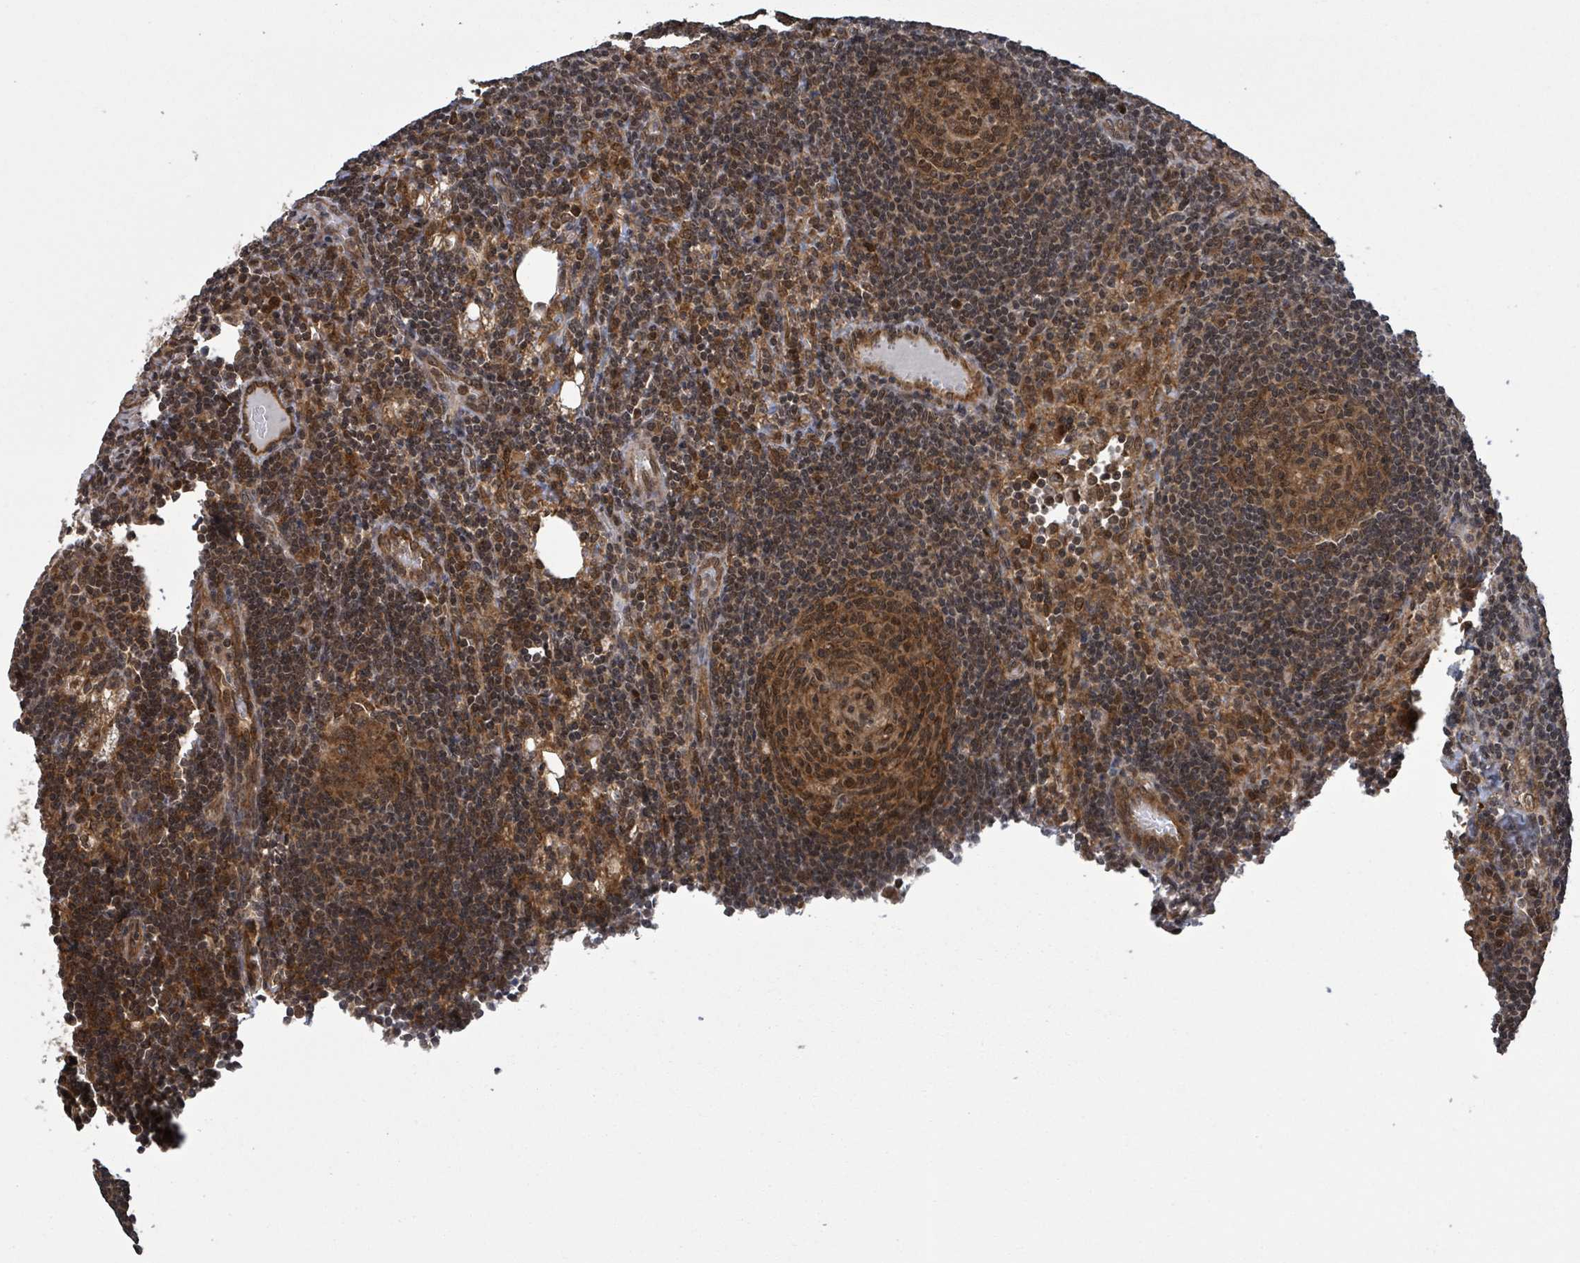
{"staining": {"intensity": "moderate", "quantity": ">75%", "location": "cytoplasmic/membranous,nuclear"}, "tissue": "lymph node", "cell_type": "Germinal center cells", "image_type": "normal", "snomed": [{"axis": "morphology", "description": "Normal tissue, NOS"}, {"axis": "topography", "description": "Lymph node"}], "caption": "Normal lymph node demonstrates moderate cytoplasmic/membranous,nuclear staining in about >75% of germinal center cells.", "gene": "ENSG00000256500", "patient": {"sex": "female", "age": 73}}